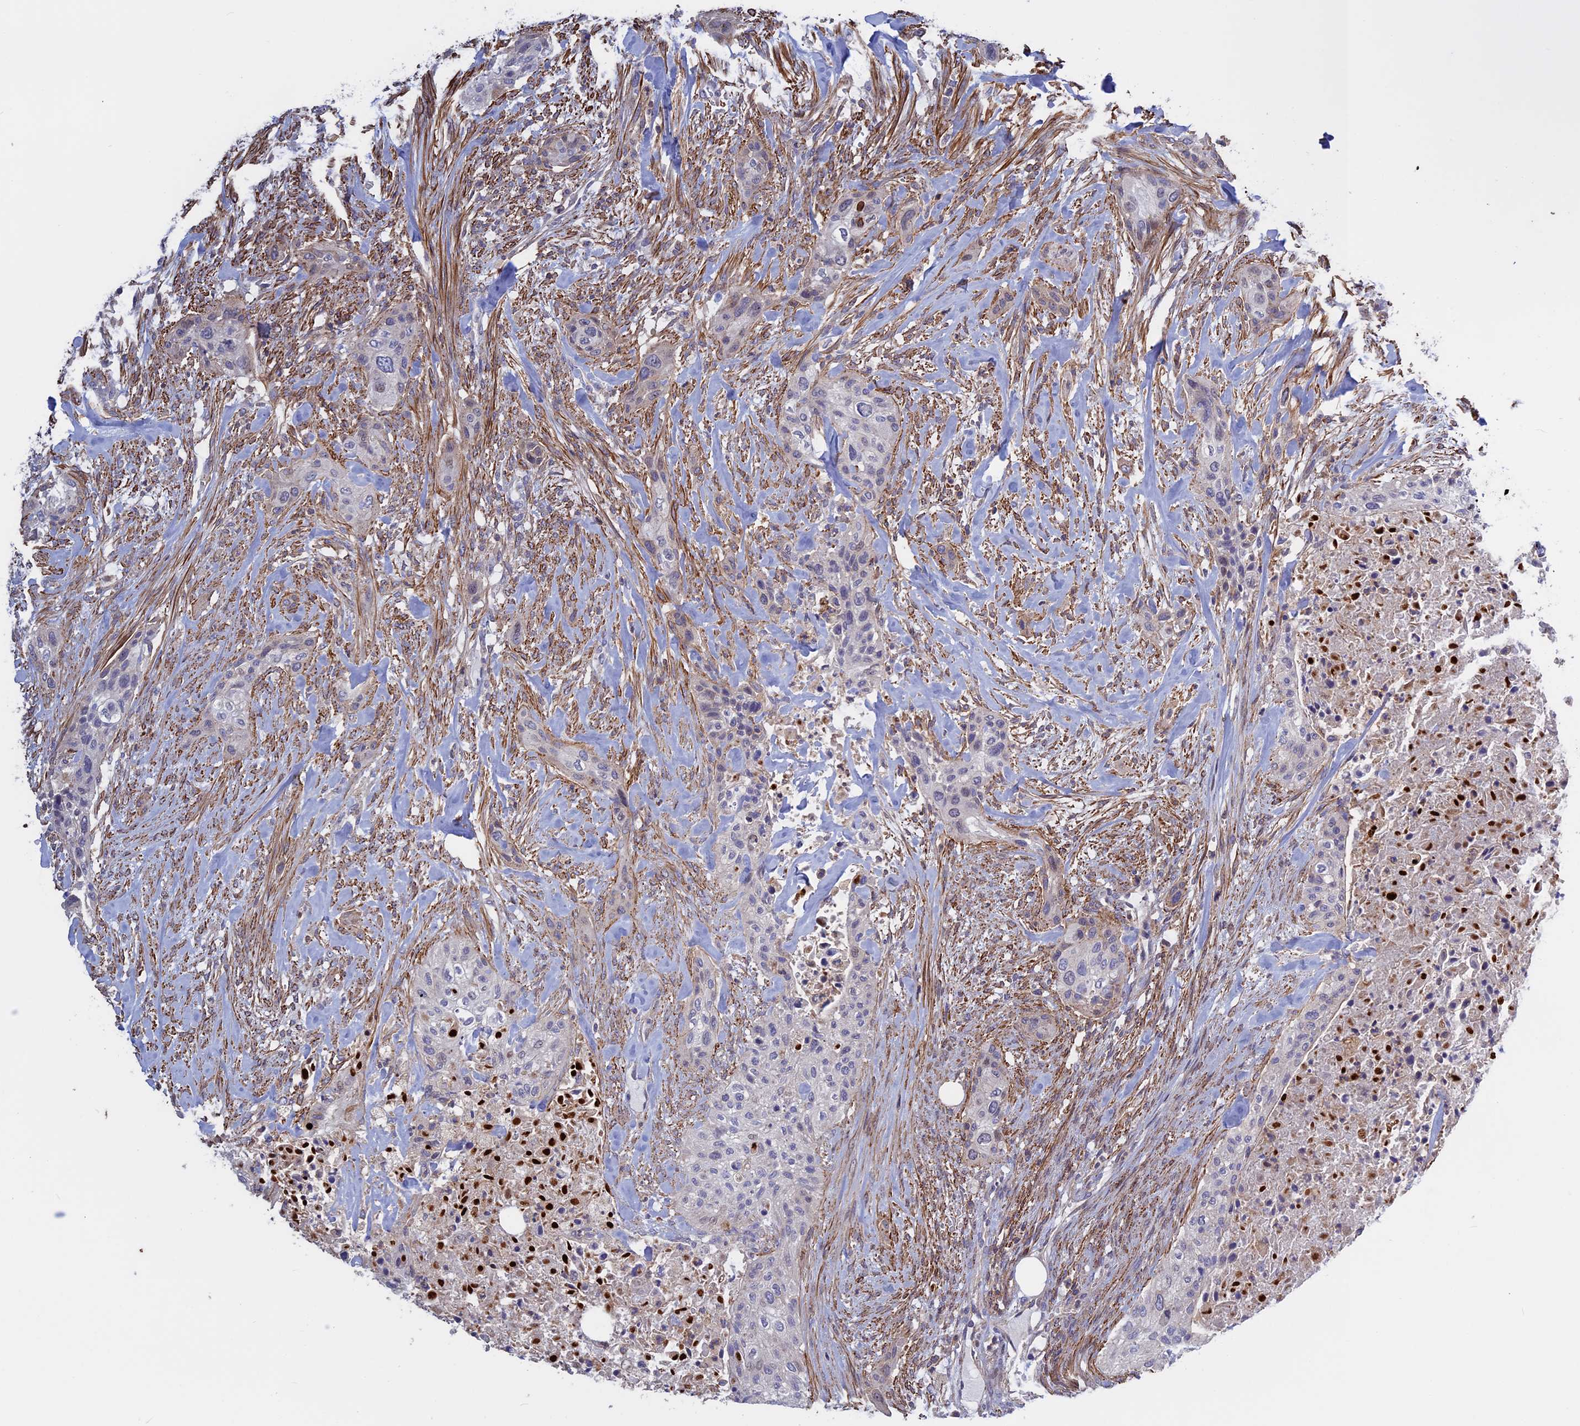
{"staining": {"intensity": "negative", "quantity": "none", "location": "none"}, "tissue": "urothelial cancer", "cell_type": "Tumor cells", "image_type": "cancer", "snomed": [{"axis": "morphology", "description": "Urothelial carcinoma, High grade"}, {"axis": "topography", "description": "Urinary bladder"}], "caption": "IHC image of urothelial cancer stained for a protein (brown), which exhibits no expression in tumor cells.", "gene": "LYPD5", "patient": {"sex": "male", "age": 35}}